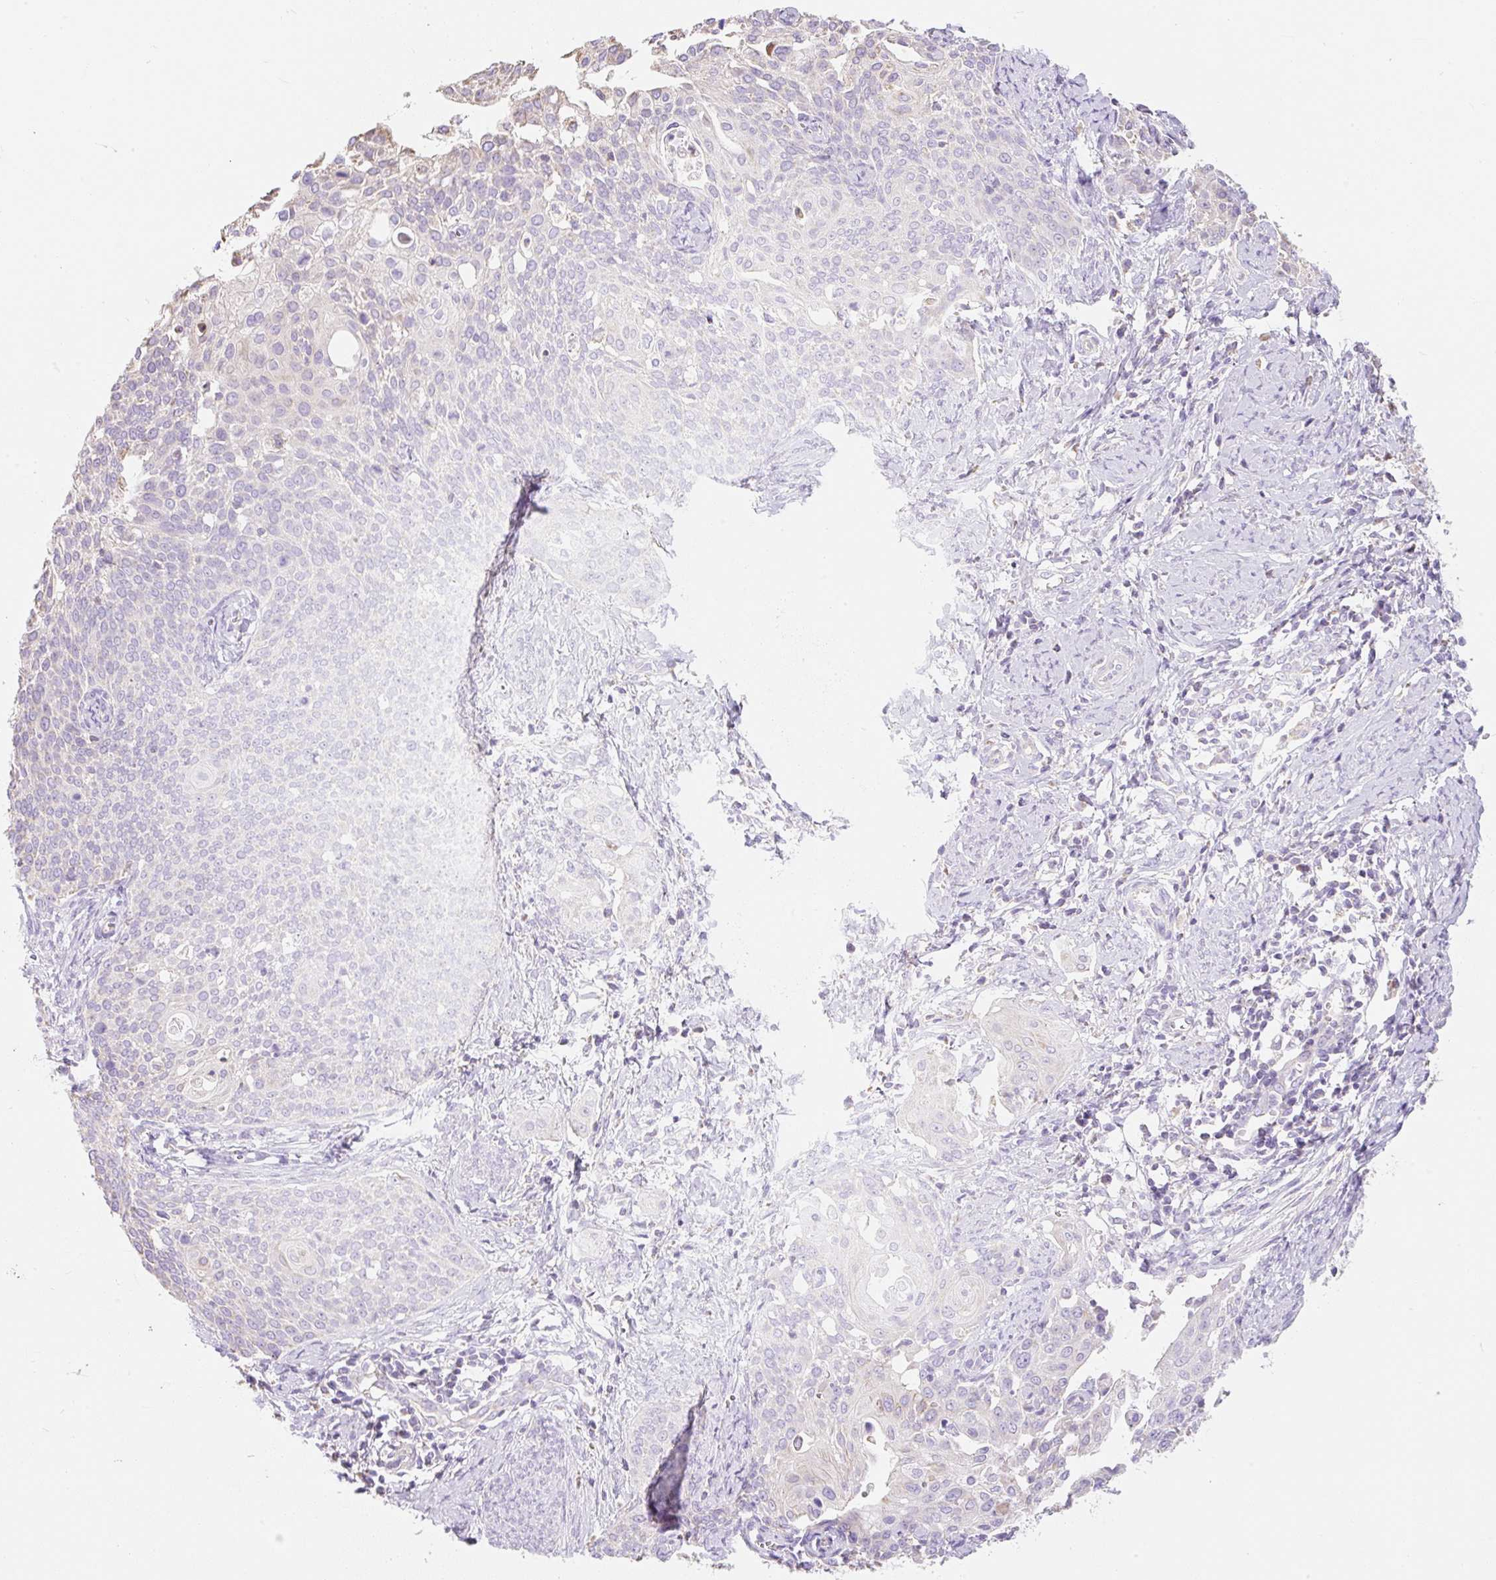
{"staining": {"intensity": "negative", "quantity": "none", "location": "none"}, "tissue": "cervical cancer", "cell_type": "Tumor cells", "image_type": "cancer", "snomed": [{"axis": "morphology", "description": "Squamous cell carcinoma, NOS"}, {"axis": "topography", "description": "Cervix"}], "caption": "A photomicrograph of cervical cancer stained for a protein displays no brown staining in tumor cells. (DAB (3,3'-diaminobenzidine) immunohistochemistry (IHC), high magnification).", "gene": "DHX35", "patient": {"sex": "female", "age": 44}}